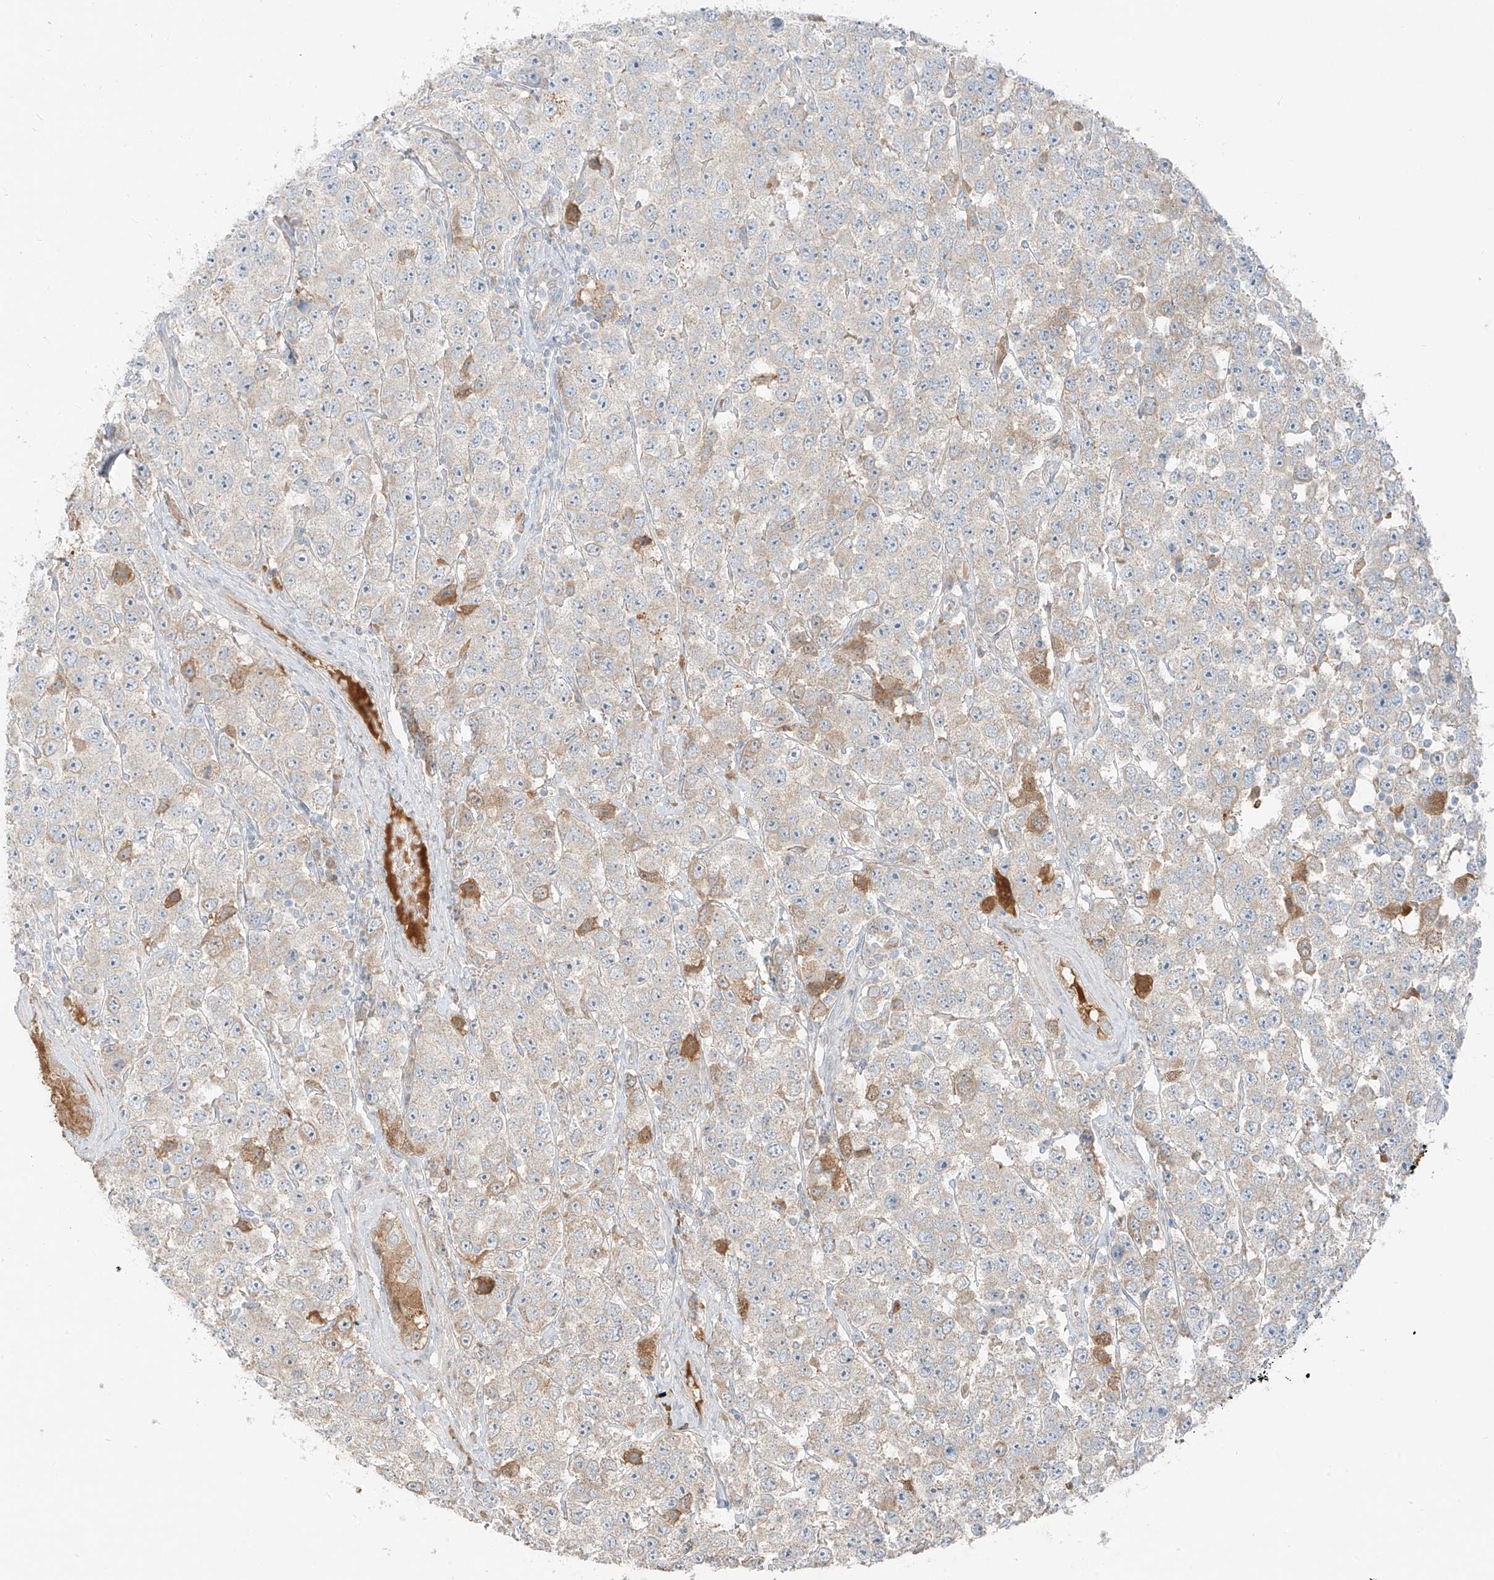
{"staining": {"intensity": "weak", "quantity": "25%-75%", "location": "cytoplasmic/membranous"}, "tissue": "testis cancer", "cell_type": "Tumor cells", "image_type": "cancer", "snomed": [{"axis": "morphology", "description": "Seminoma, NOS"}, {"axis": "topography", "description": "Testis"}], "caption": "The micrograph shows a brown stain indicating the presence of a protein in the cytoplasmic/membranous of tumor cells in testis cancer.", "gene": "FSTL1", "patient": {"sex": "male", "age": 28}}